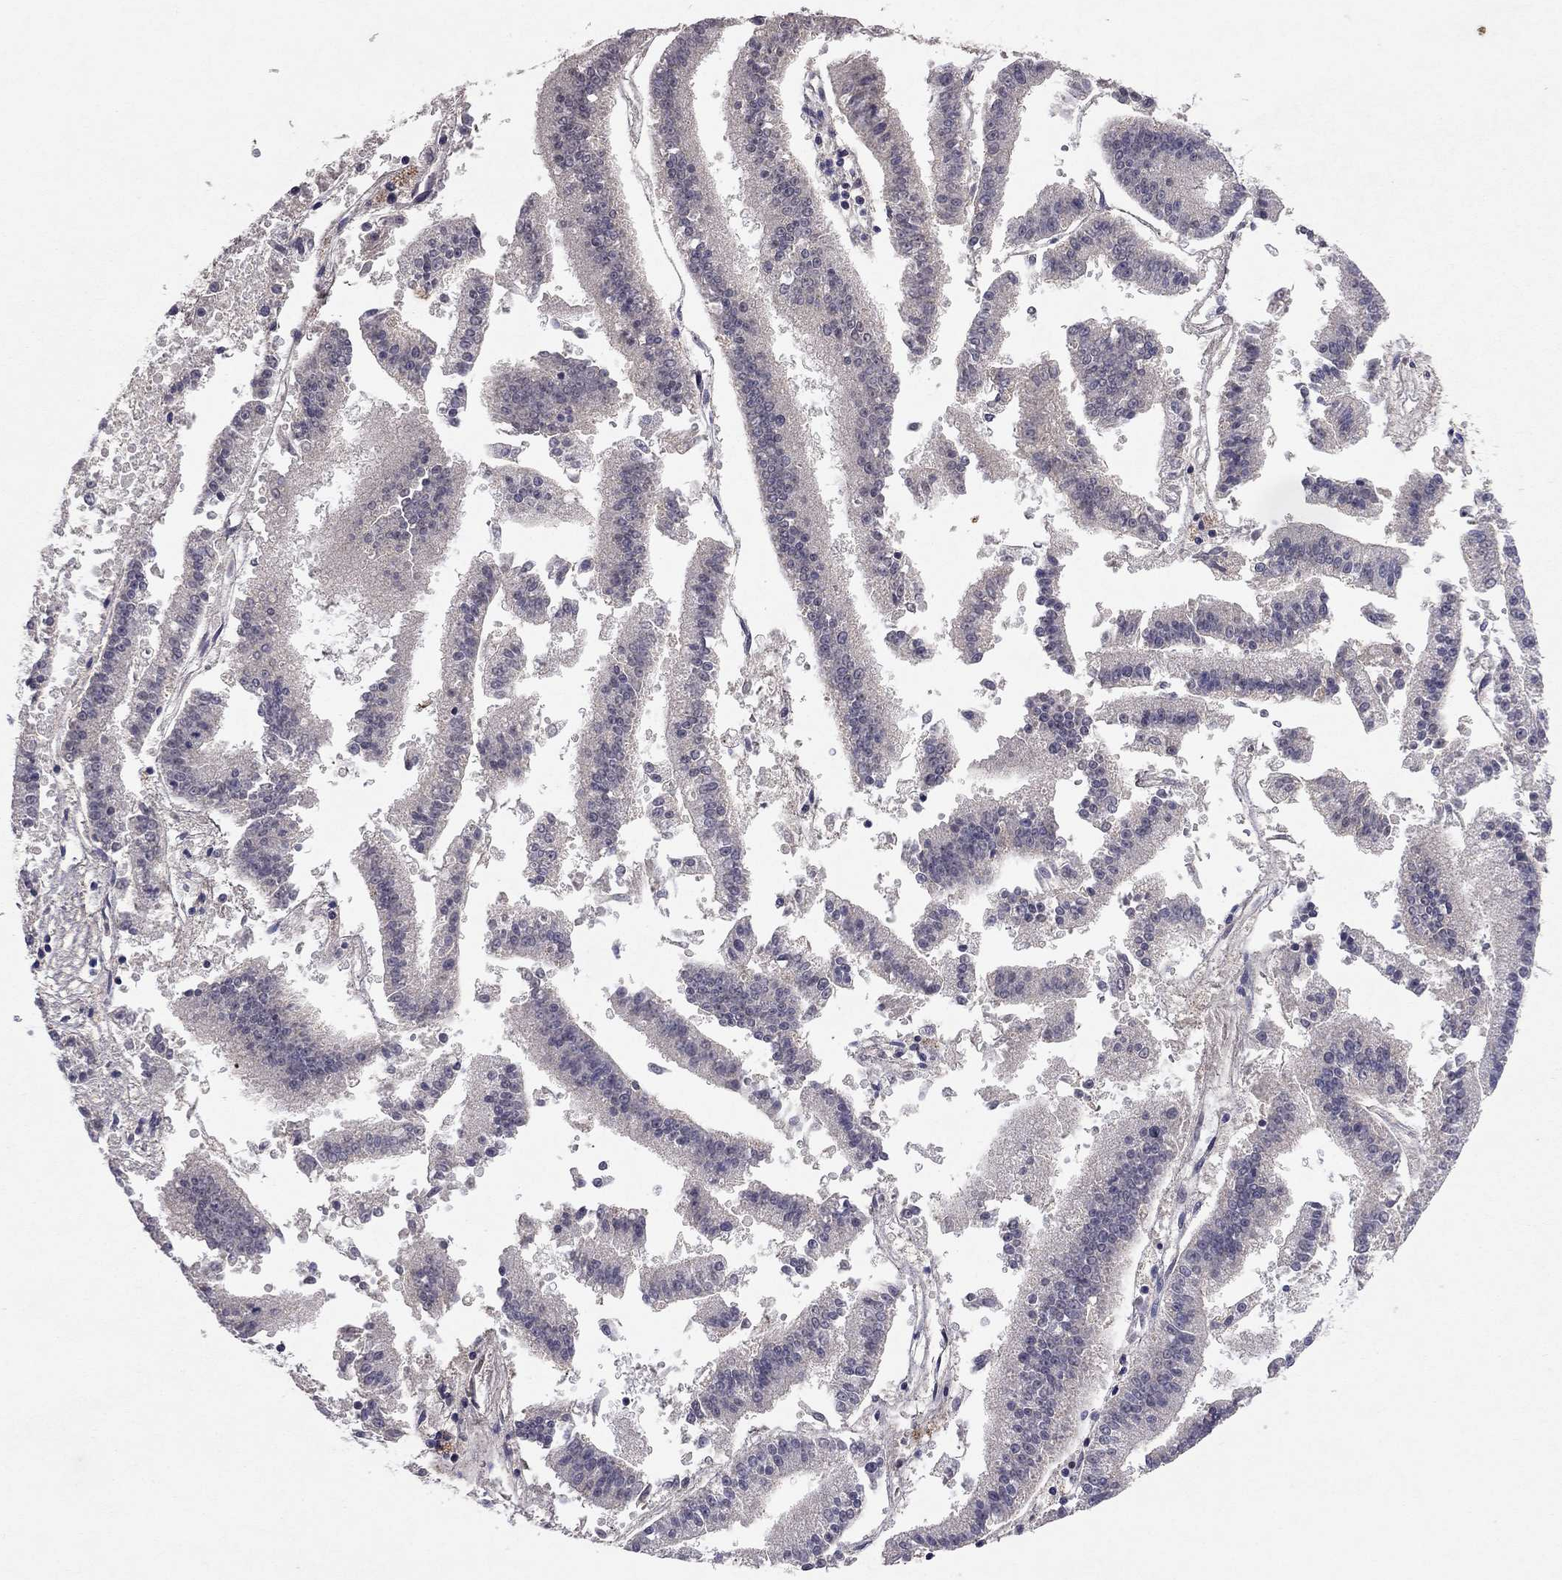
{"staining": {"intensity": "negative", "quantity": "none", "location": "none"}, "tissue": "endometrial cancer", "cell_type": "Tumor cells", "image_type": "cancer", "snomed": [{"axis": "morphology", "description": "Adenocarcinoma, NOS"}, {"axis": "topography", "description": "Endometrium"}], "caption": "High power microscopy image of an immunohistochemistry micrograph of endometrial adenocarcinoma, revealing no significant expression in tumor cells. (Stains: DAB IHC with hematoxylin counter stain, Microscopy: brightfield microscopy at high magnification).", "gene": "ESR2", "patient": {"sex": "female", "age": 66}}